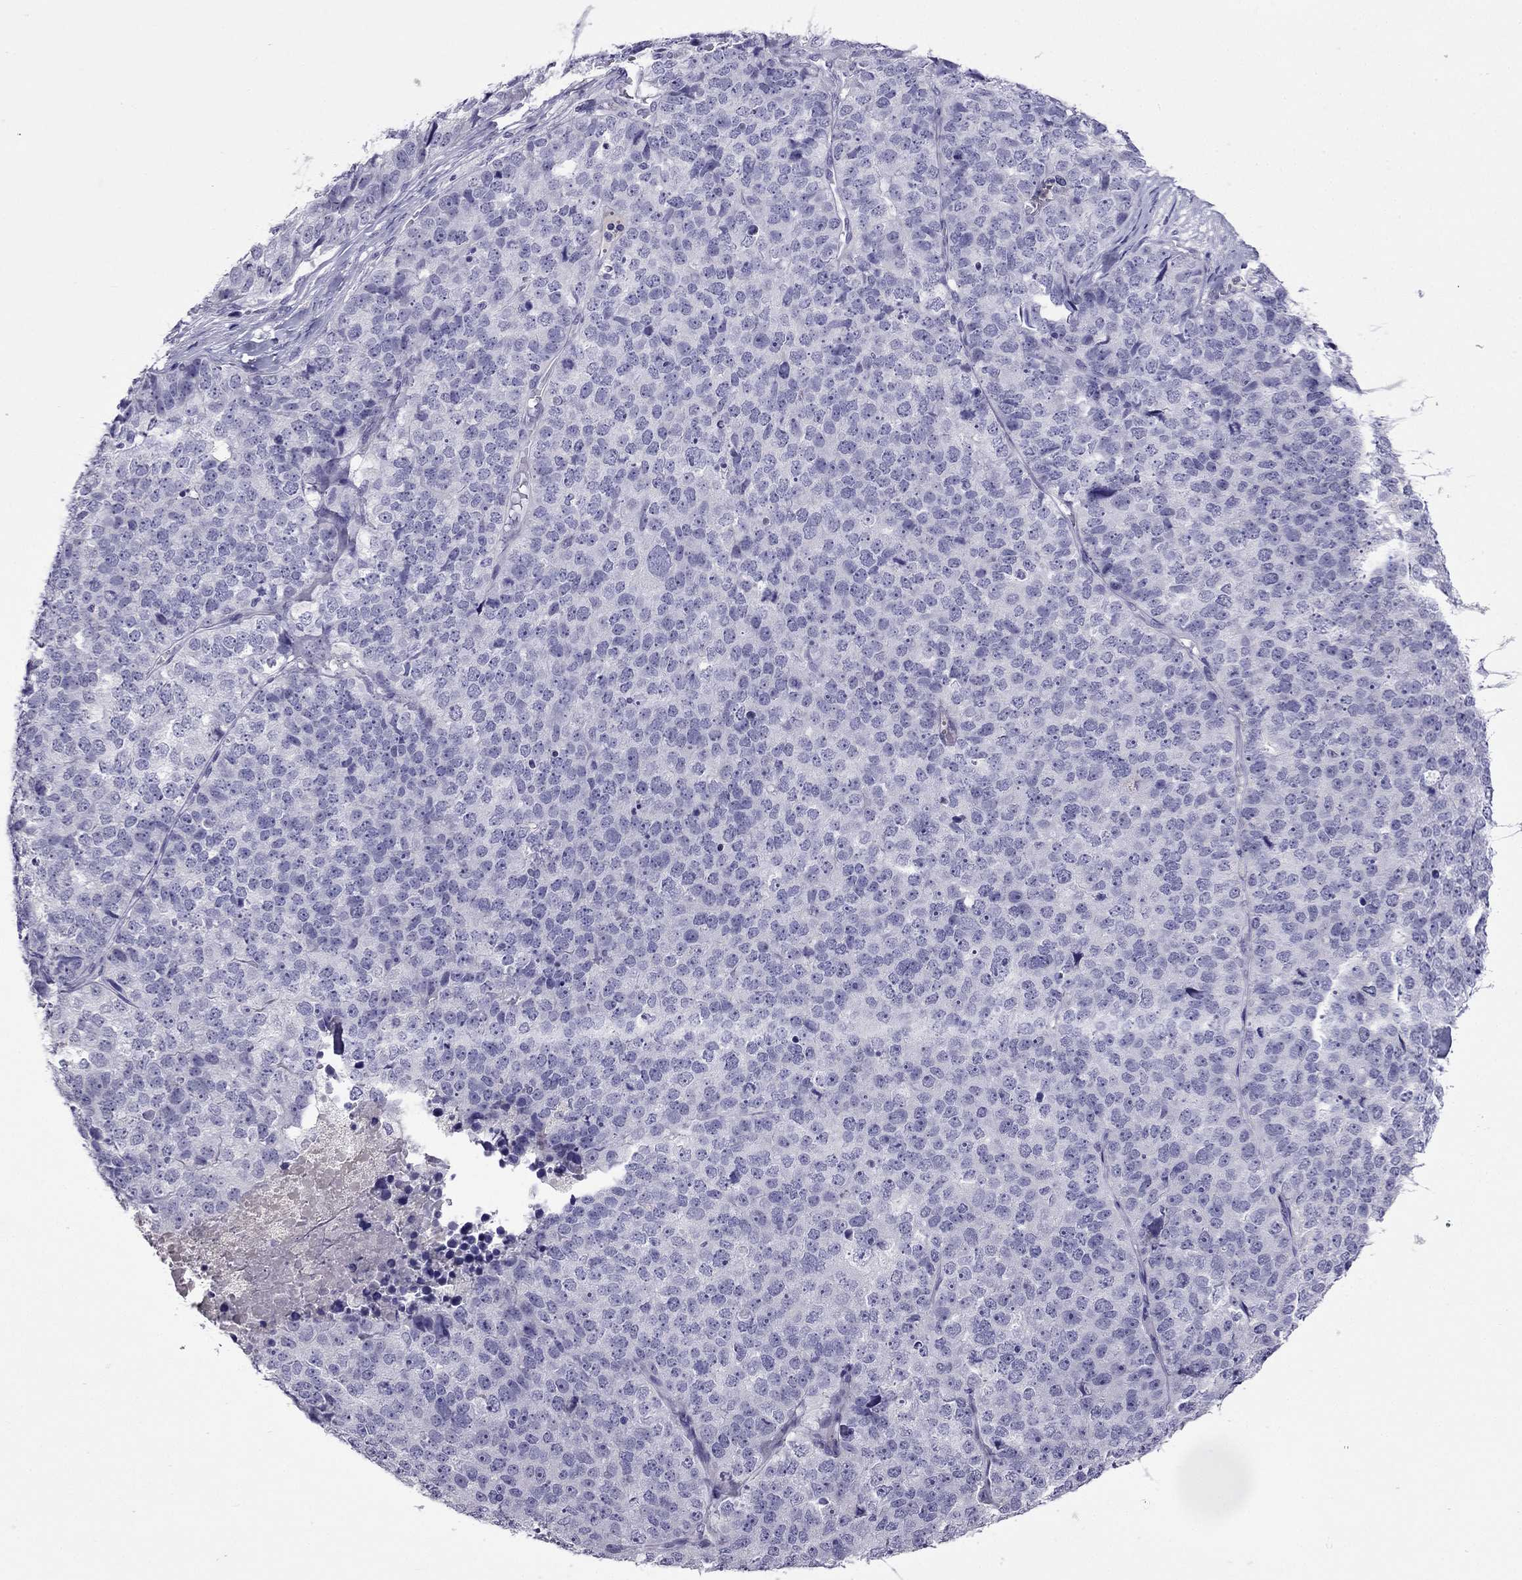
{"staining": {"intensity": "negative", "quantity": "none", "location": "none"}, "tissue": "stomach cancer", "cell_type": "Tumor cells", "image_type": "cancer", "snomed": [{"axis": "morphology", "description": "Adenocarcinoma, NOS"}, {"axis": "topography", "description": "Stomach"}], "caption": "Tumor cells are negative for protein expression in human stomach cancer.", "gene": "CDHR4", "patient": {"sex": "male", "age": 69}}